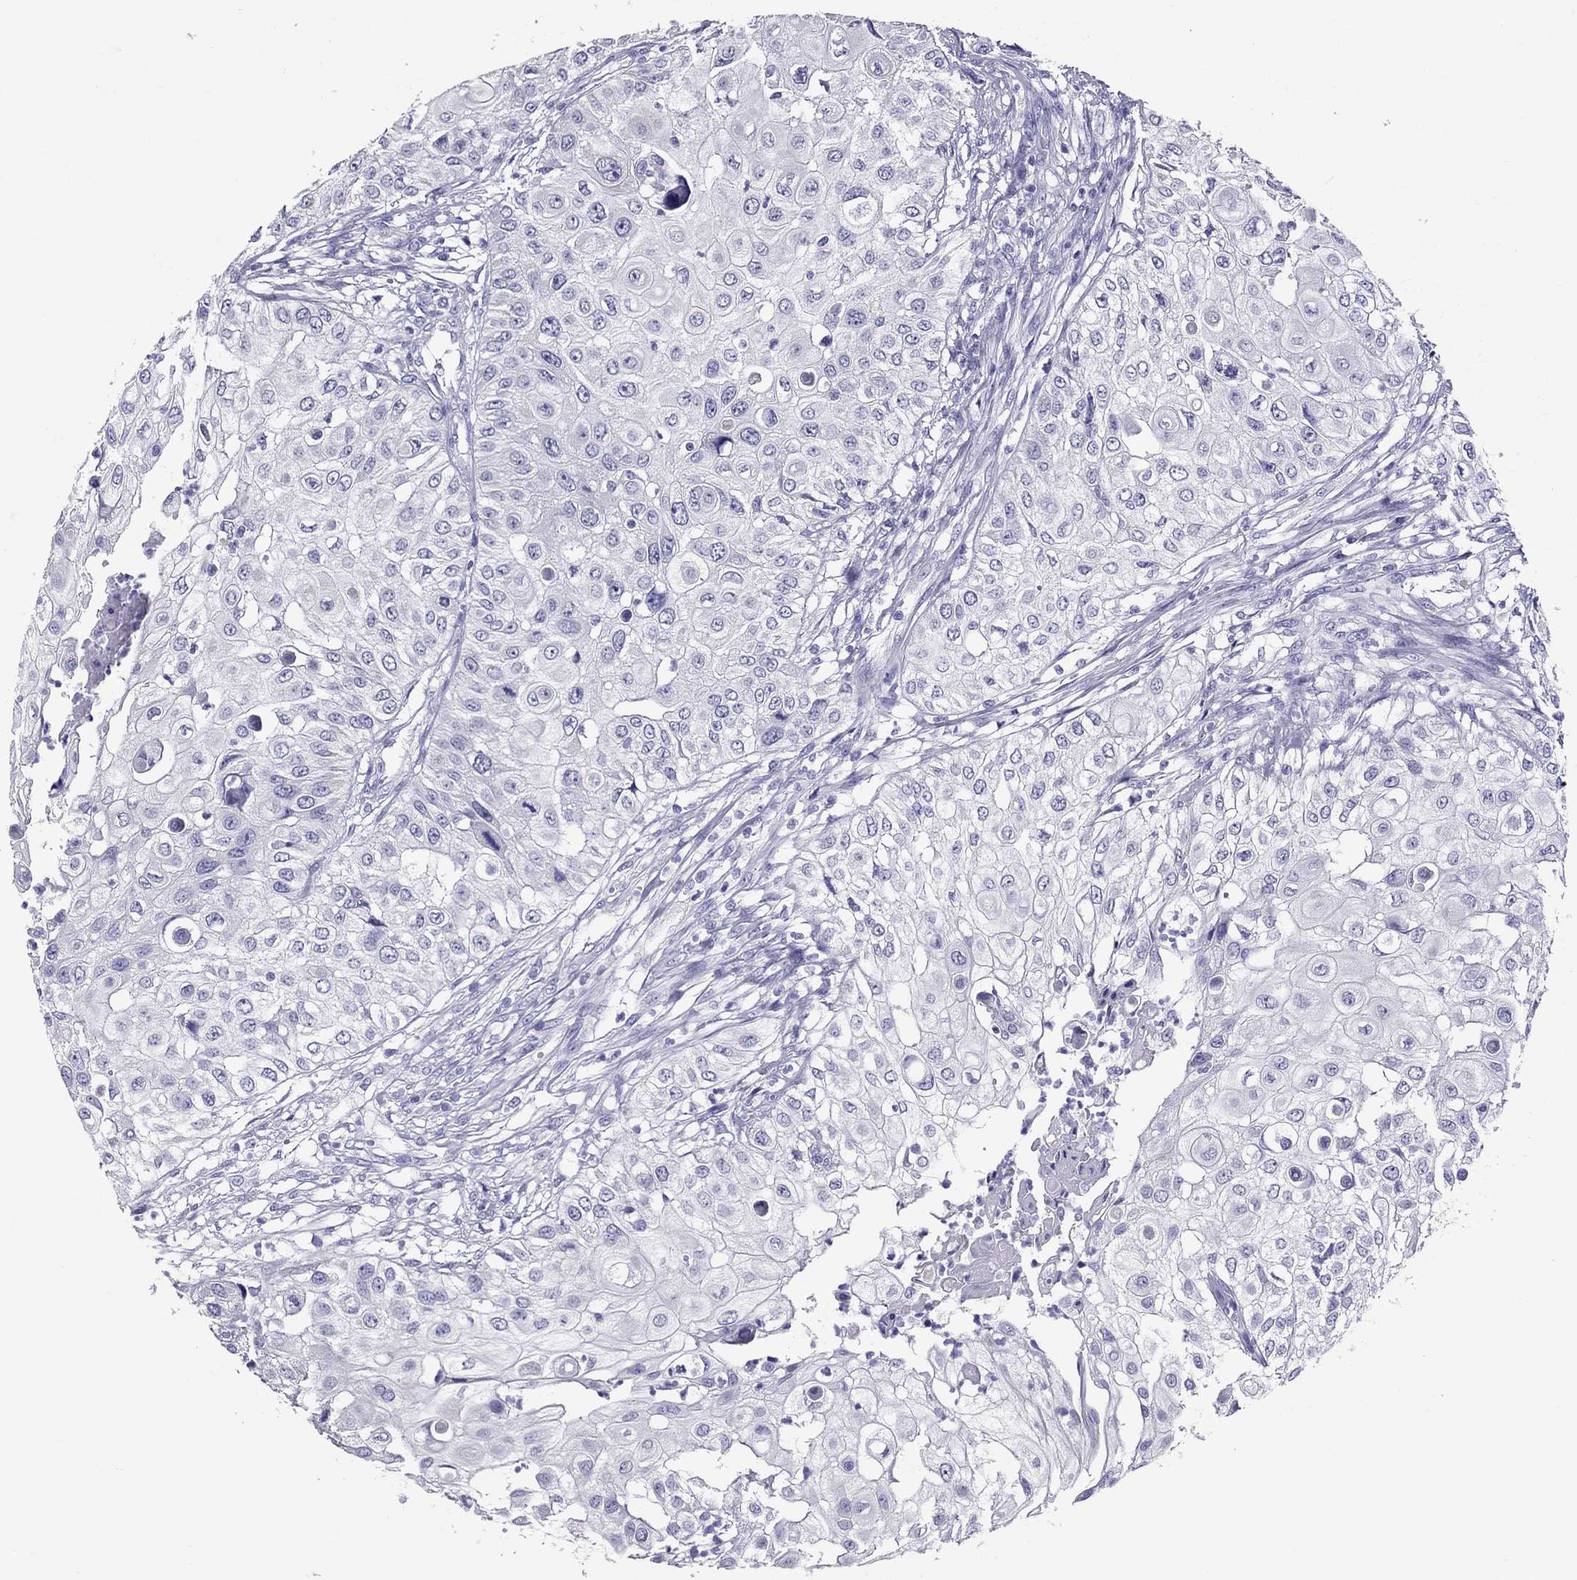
{"staining": {"intensity": "negative", "quantity": "none", "location": "none"}, "tissue": "urothelial cancer", "cell_type": "Tumor cells", "image_type": "cancer", "snomed": [{"axis": "morphology", "description": "Urothelial carcinoma, High grade"}, {"axis": "topography", "description": "Urinary bladder"}], "caption": "A histopathology image of high-grade urothelial carcinoma stained for a protein reveals no brown staining in tumor cells. The staining is performed using DAB (3,3'-diaminobenzidine) brown chromogen with nuclei counter-stained in using hematoxylin.", "gene": "TTLL13", "patient": {"sex": "female", "age": 79}}